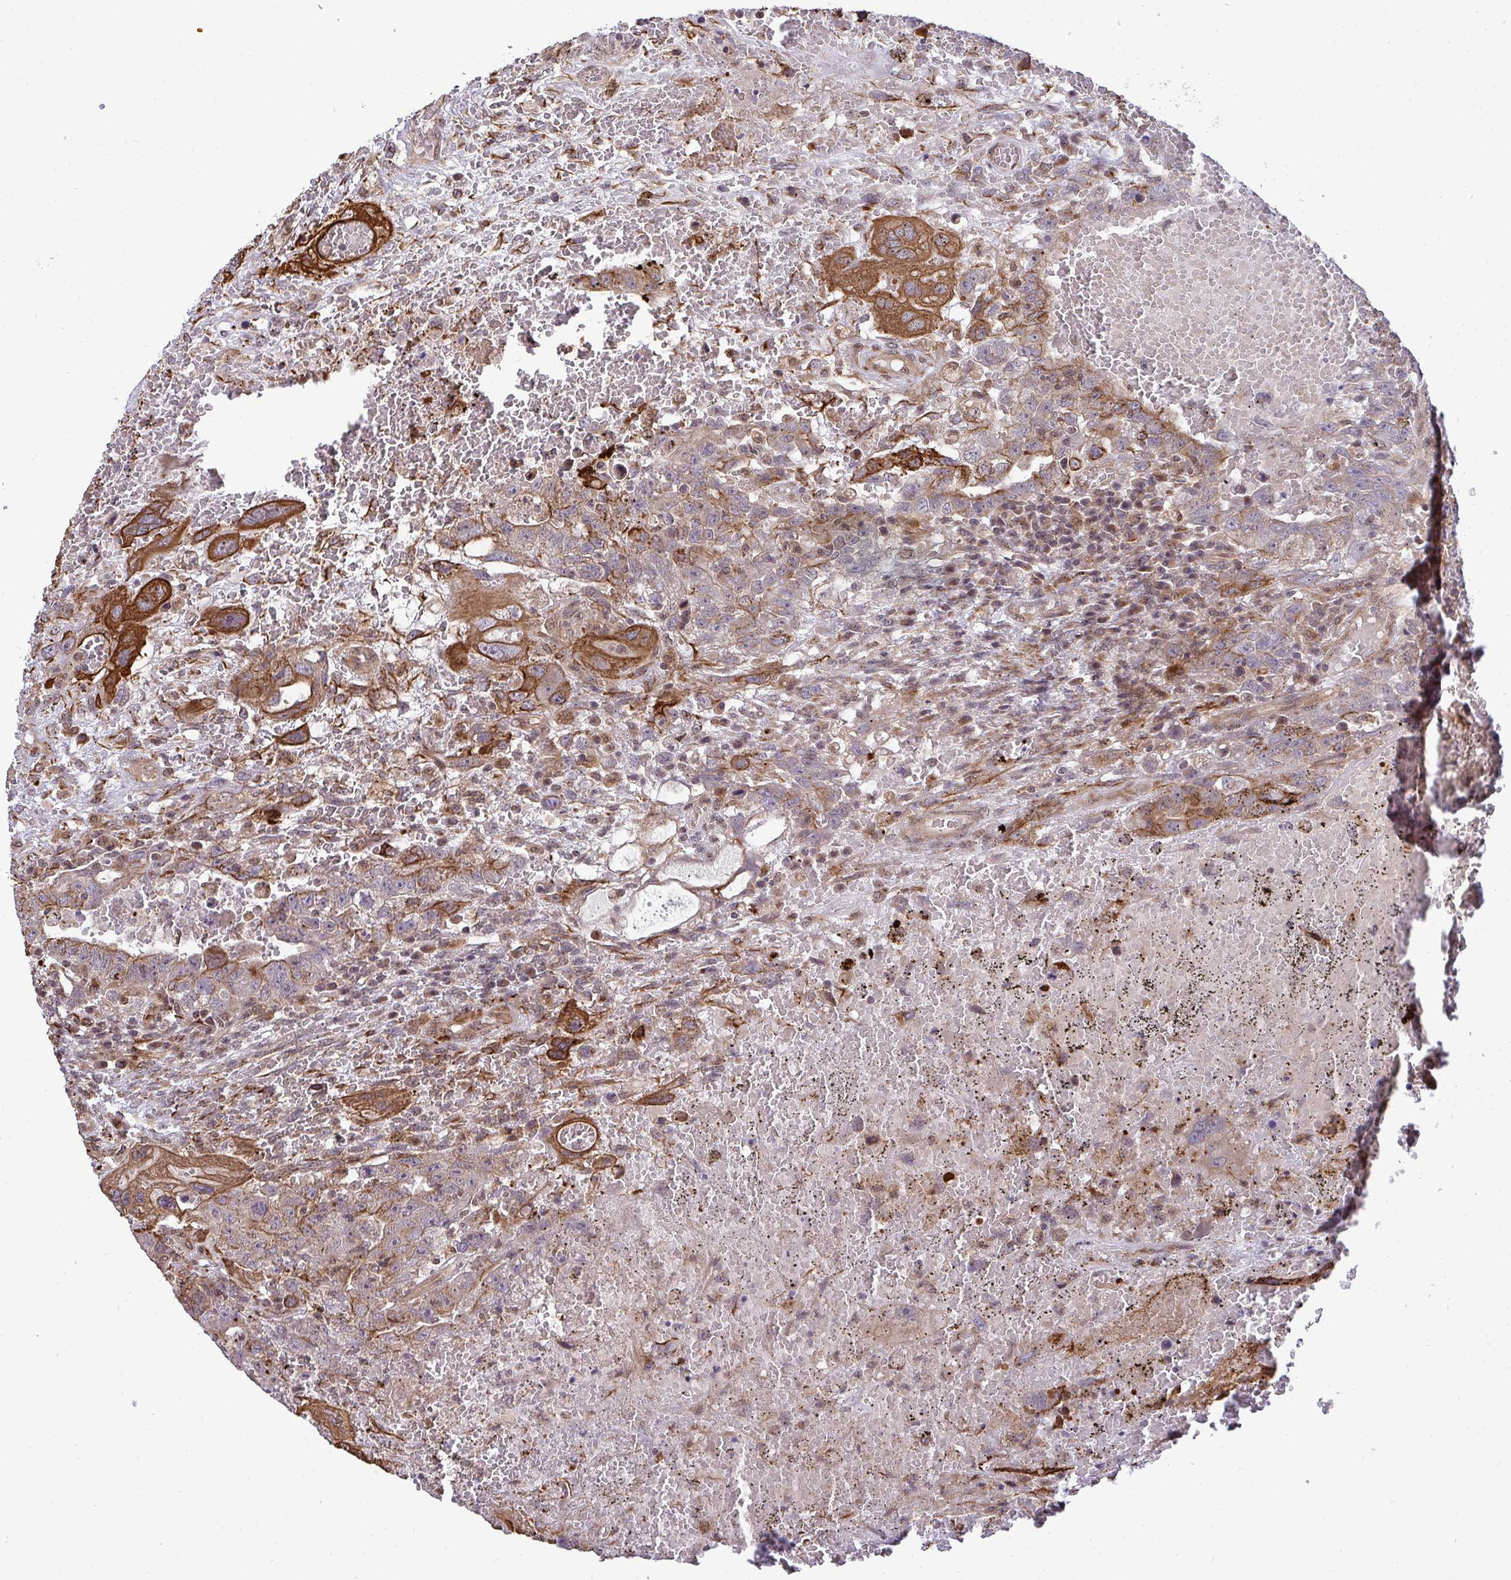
{"staining": {"intensity": "strong", "quantity": ">75%", "location": "cytoplasmic/membranous"}, "tissue": "testis cancer", "cell_type": "Tumor cells", "image_type": "cancer", "snomed": [{"axis": "morphology", "description": "Carcinoma, Embryonal, NOS"}, {"axis": "topography", "description": "Testis"}], "caption": "Immunohistochemistry of testis cancer exhibits high levels of strong cytoplasmic/membranous expression in approximately >75% of tumor cells. (Brightfield microscopy of DAB IHC at high magnification).", "gene": "TRIM44", "patient": {"sex": "male", "age": 26}}